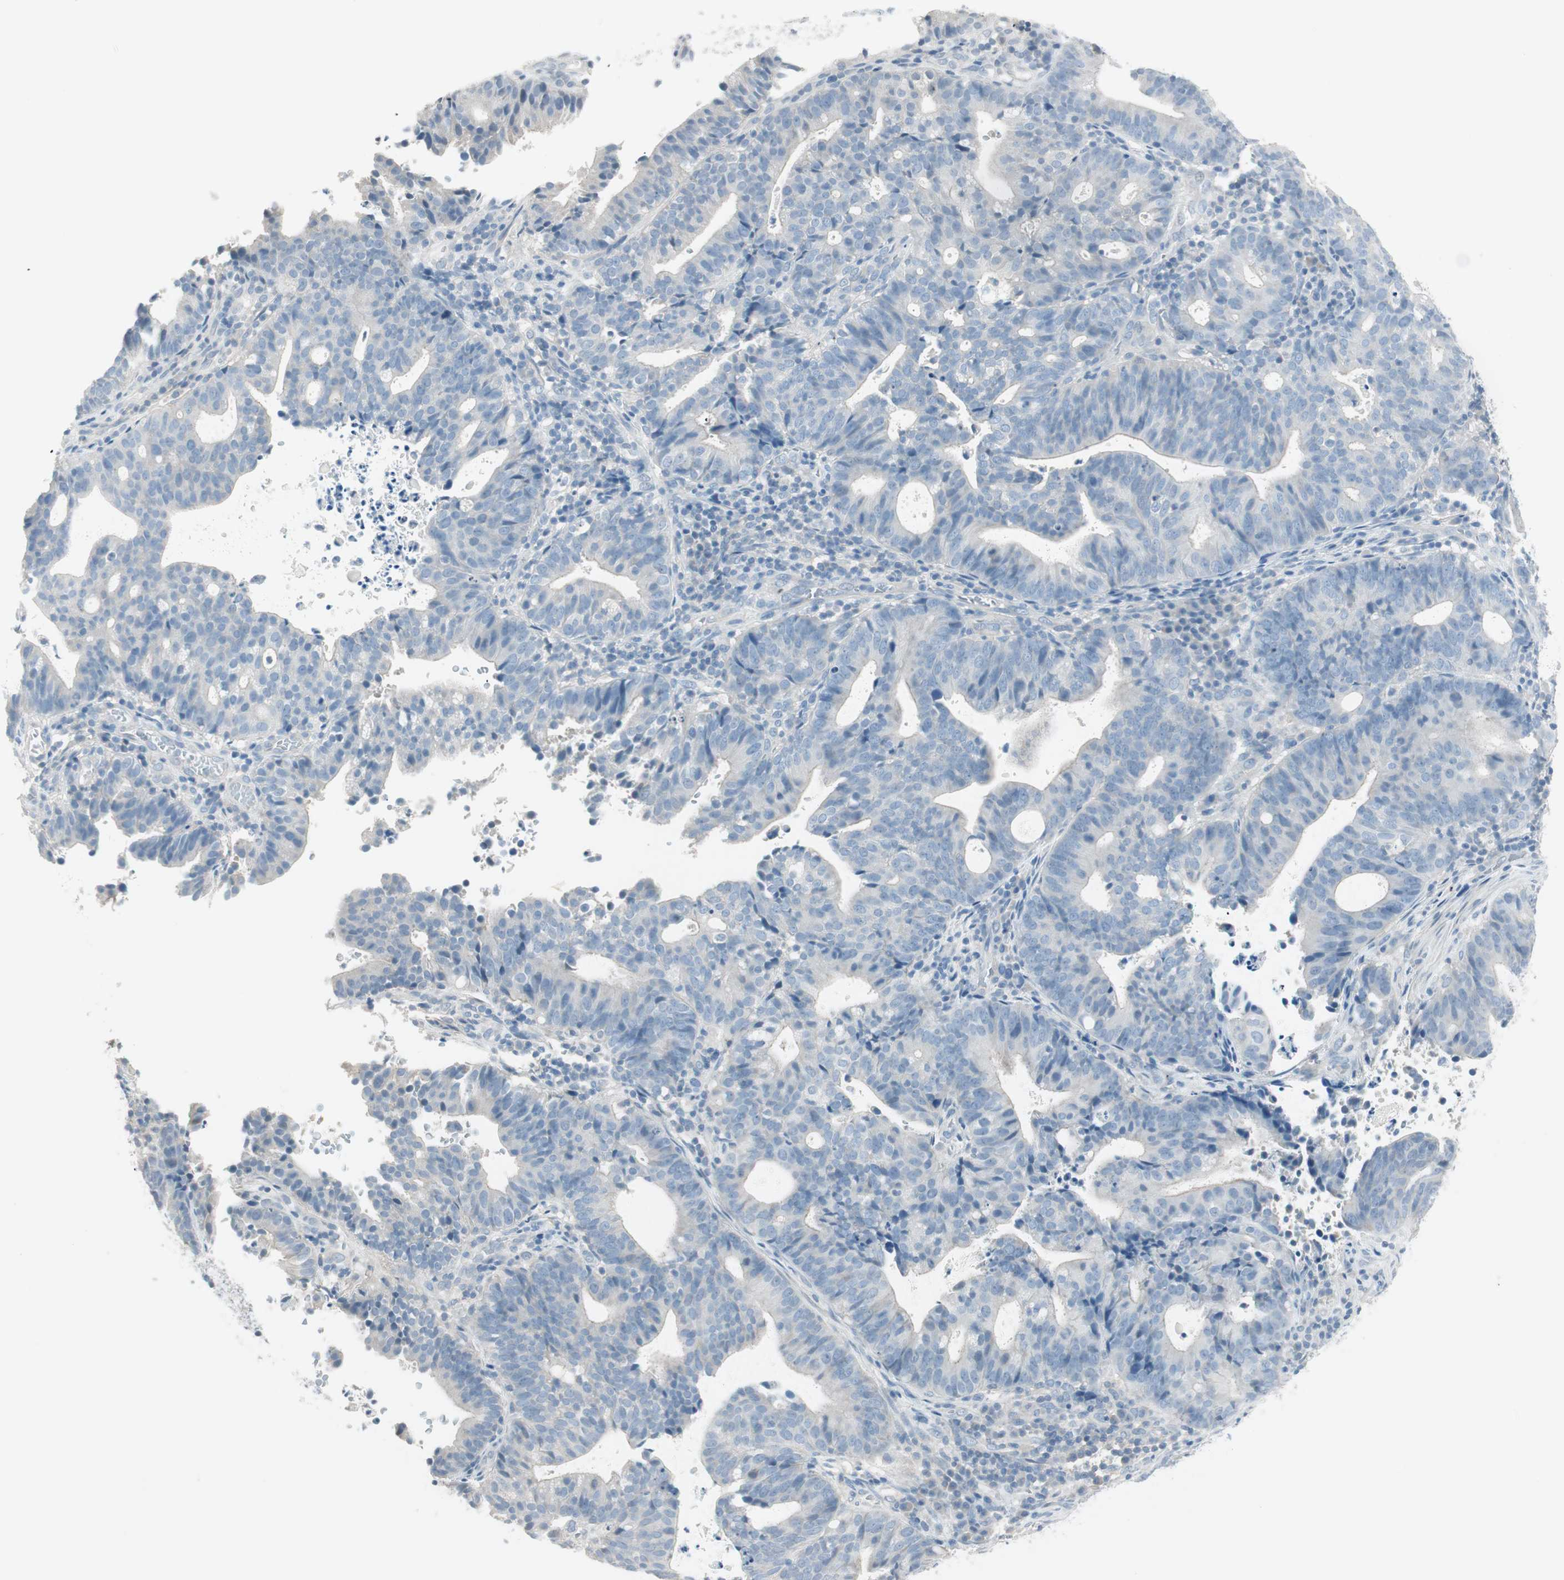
{"staining": {"intensity": "negative", "quantity": "none", "location": "none"}, "tissue": "endometrial cancer", "cell_type": "Tumor cells", "image_type": "cancer", "snomed": [{"axis": "morphology", "description": "Adenocarcinoma, NOS"}, {"axis": "topography", "description": "Uterus"}], "caption": "A high-resolution micrograph shows immunohistochemistry staining of endometrial cancer, which displays no significant expression in tumor cells.", "gene": "ITLN2", "patient": {"sex": "female", "age": 83}}